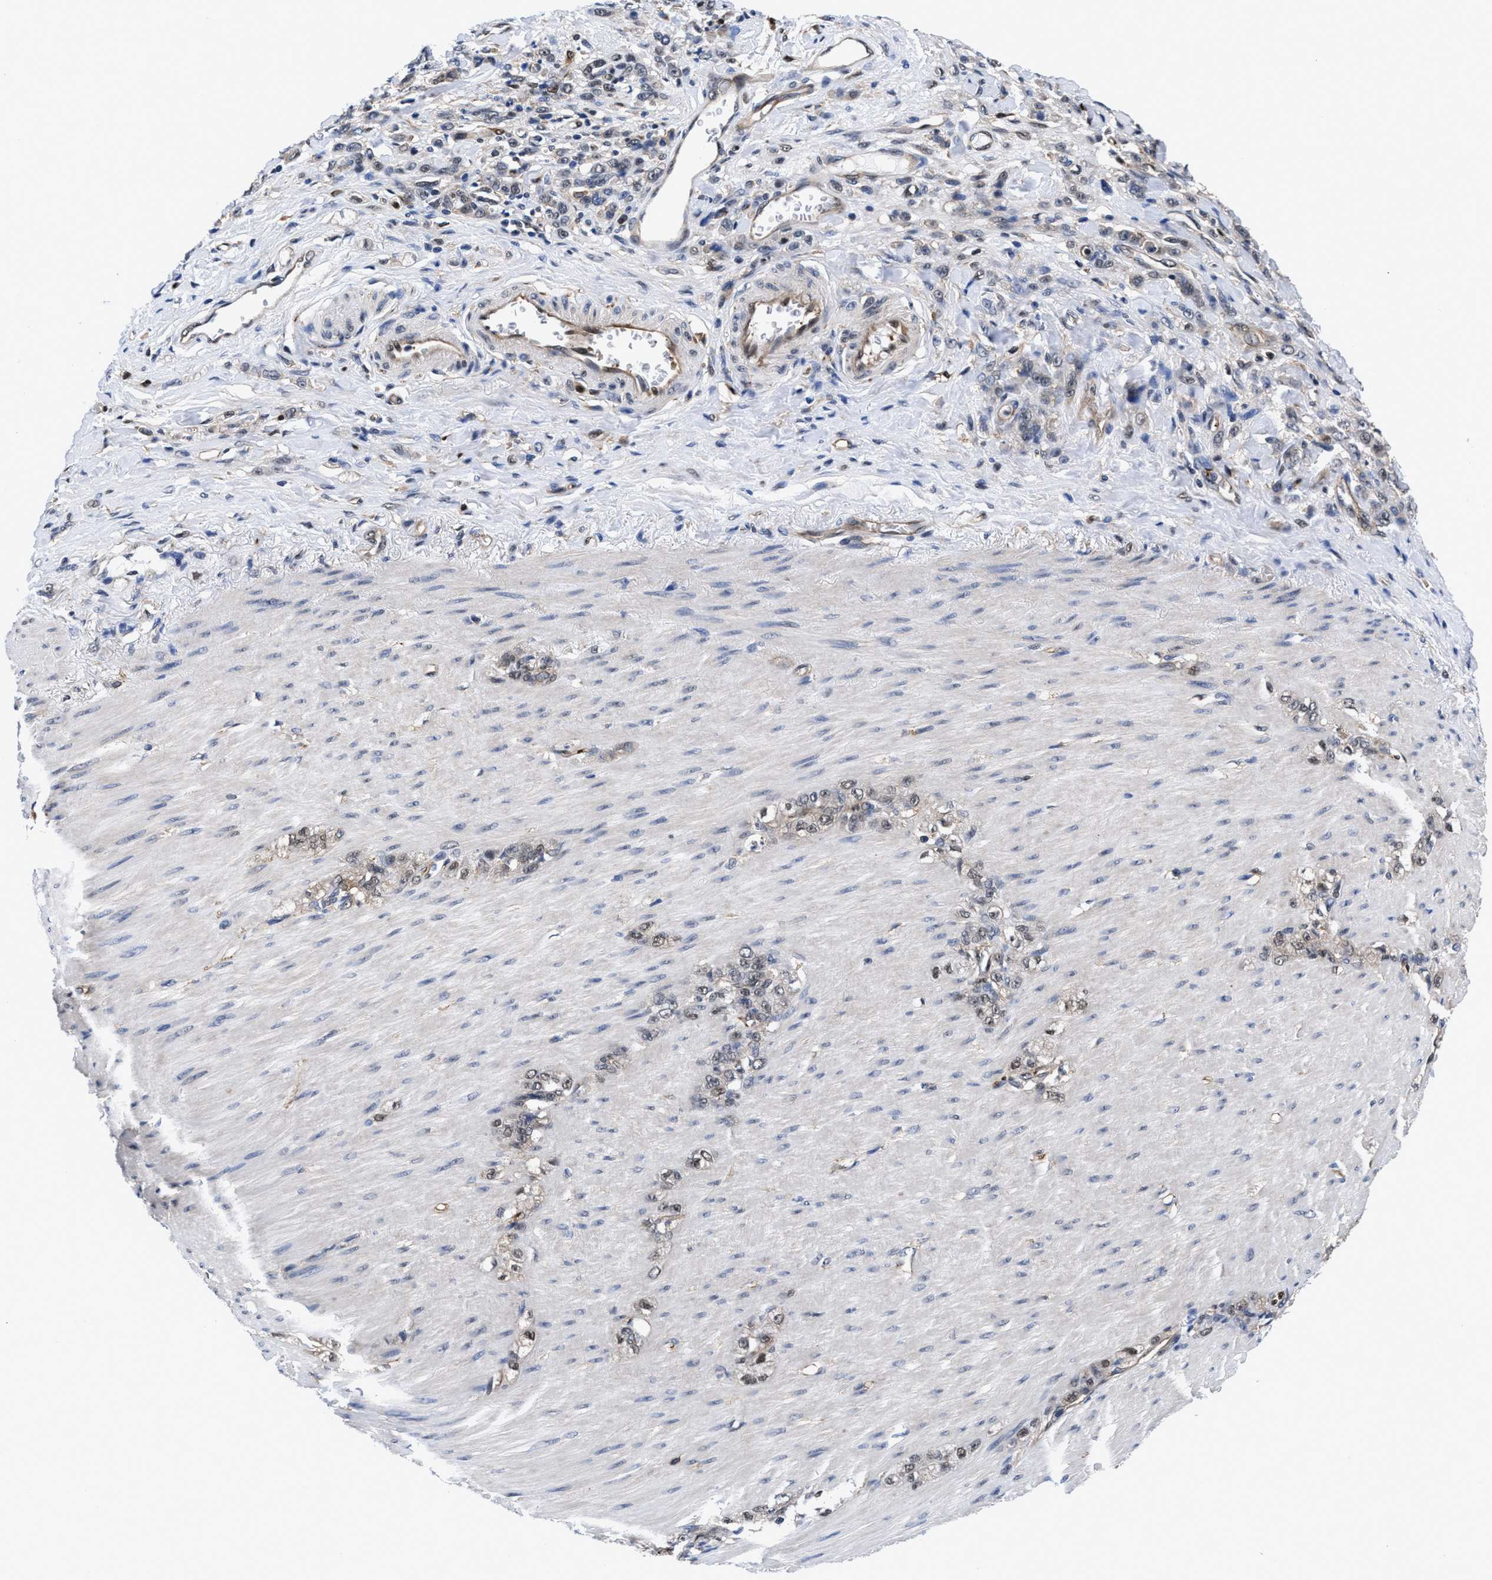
{"staining": {"intensity": "weak", "quantity": "25%-75%", "location": "cytoplasmic/membranous"}, "tissue": "stomach cancer", "cell_type": "Tumor cells", "image_type": "cancer", "snomed": [{"axis": "morphology", "description": "Normal tissue, NOS"}, {"axis": "morphology", "description": "Adenocarcinoma, NOS"}, {"axis": "topography", "description": "Stomach"}], "caption": "Tumor cells reveal low levels of weak cytoplasmic/membranous positivity in about 25%-75% of cells in human stomach adenocarcinoma.", "gene": "ACLY", "patient": {"sex": "male", "age": 82}}